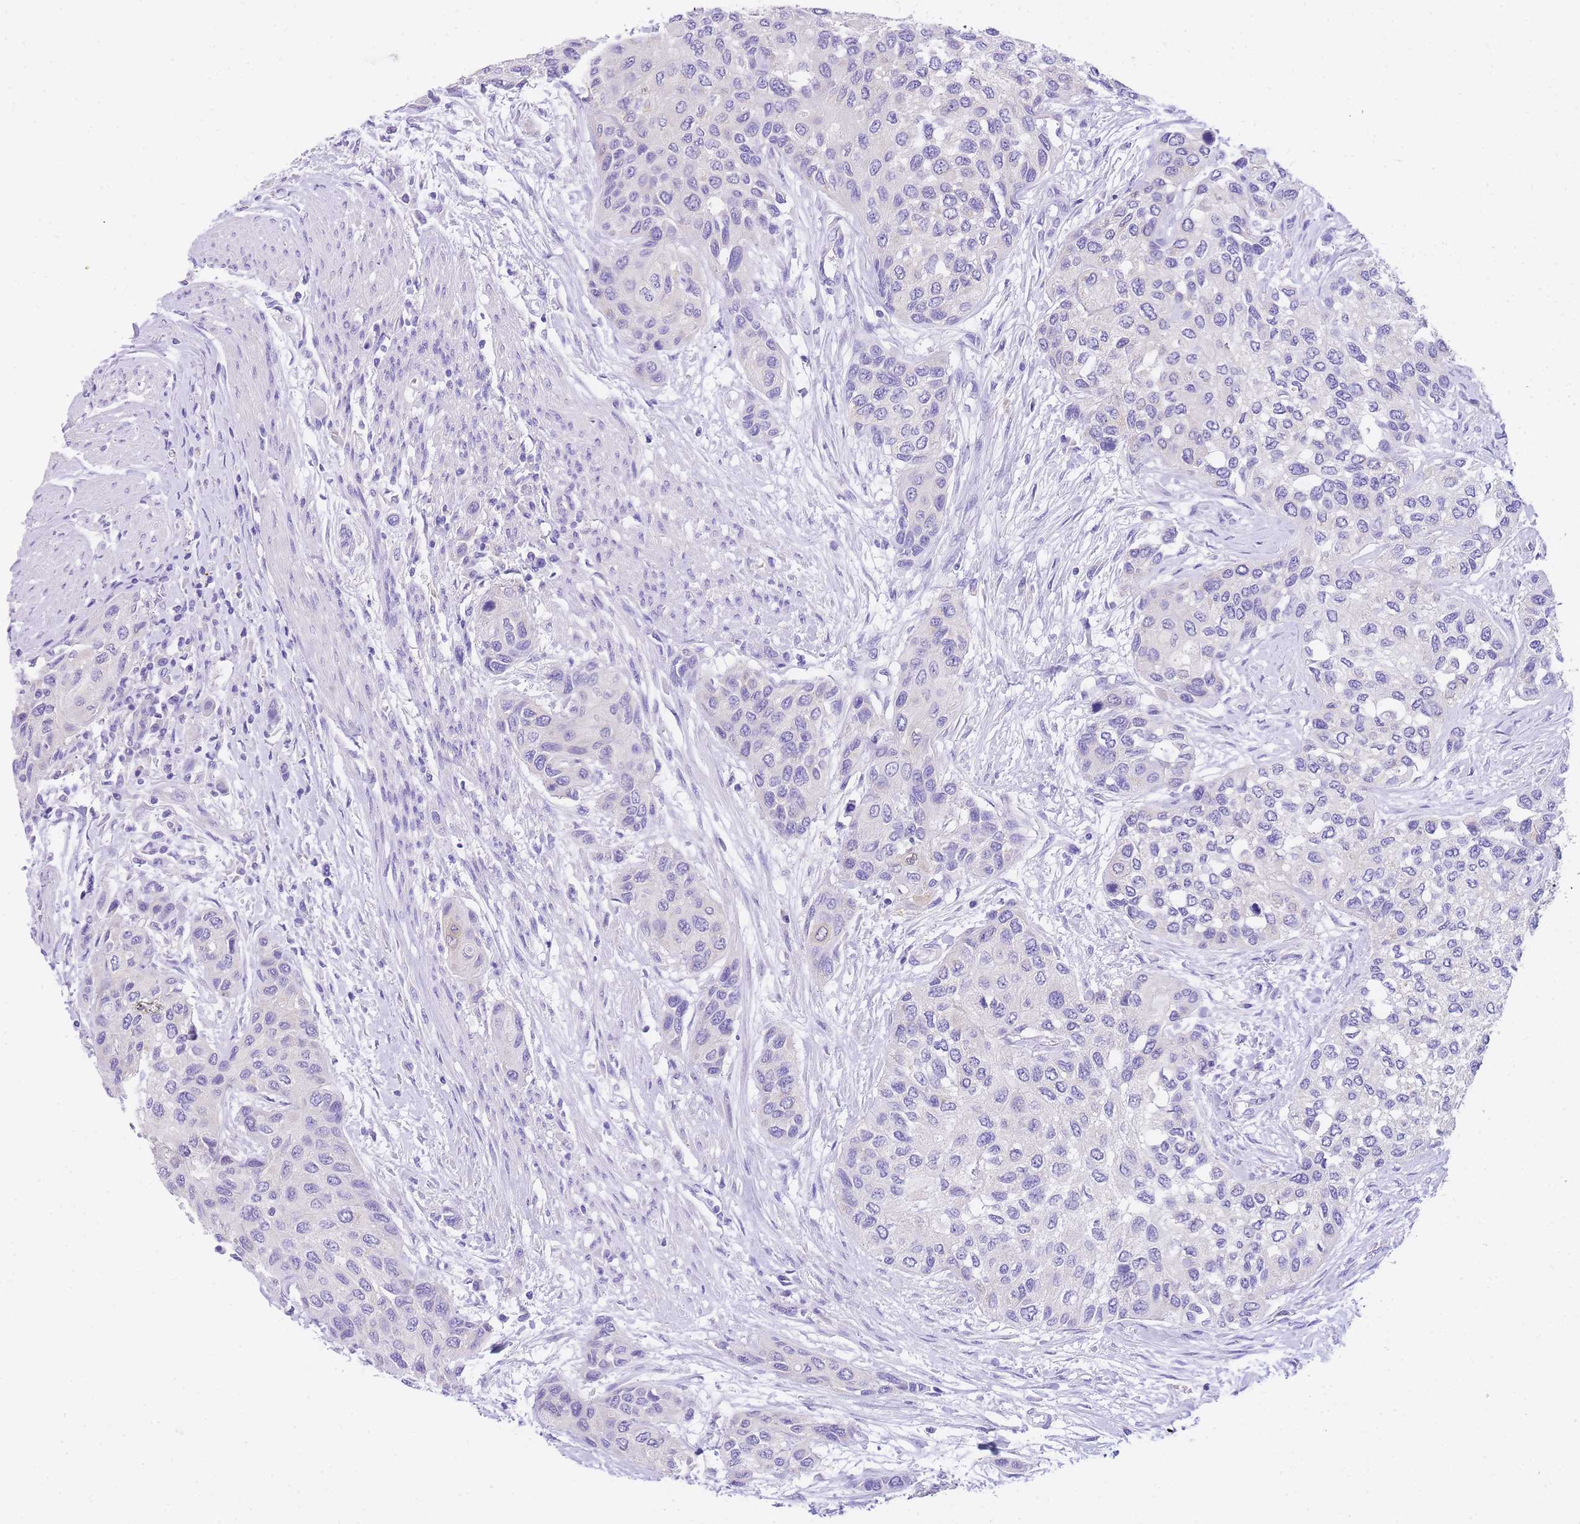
{"staining": {"intensity": "negative", "quantity": "none", "location": "none"}, "tissue": "urothelial cancer", "cell_type": "Tumor cells", "image_type": "cancer", "snomed": [{"axis": "morphology", "description": "Normal tissue, NOS"}, {"axis": "morphology", "description": "Urothelial carcinoma, High grade"}, {"axis": "topography", "description": "Vascular tissue"}, {"axis": "topography", "description": "Urinary bladder"}], "caption": "Tumor cells show no significant expression in high-grade urothelial carcinoma.", "gene": "EPN2", "patient": {"sex": "female", "age": 56}}